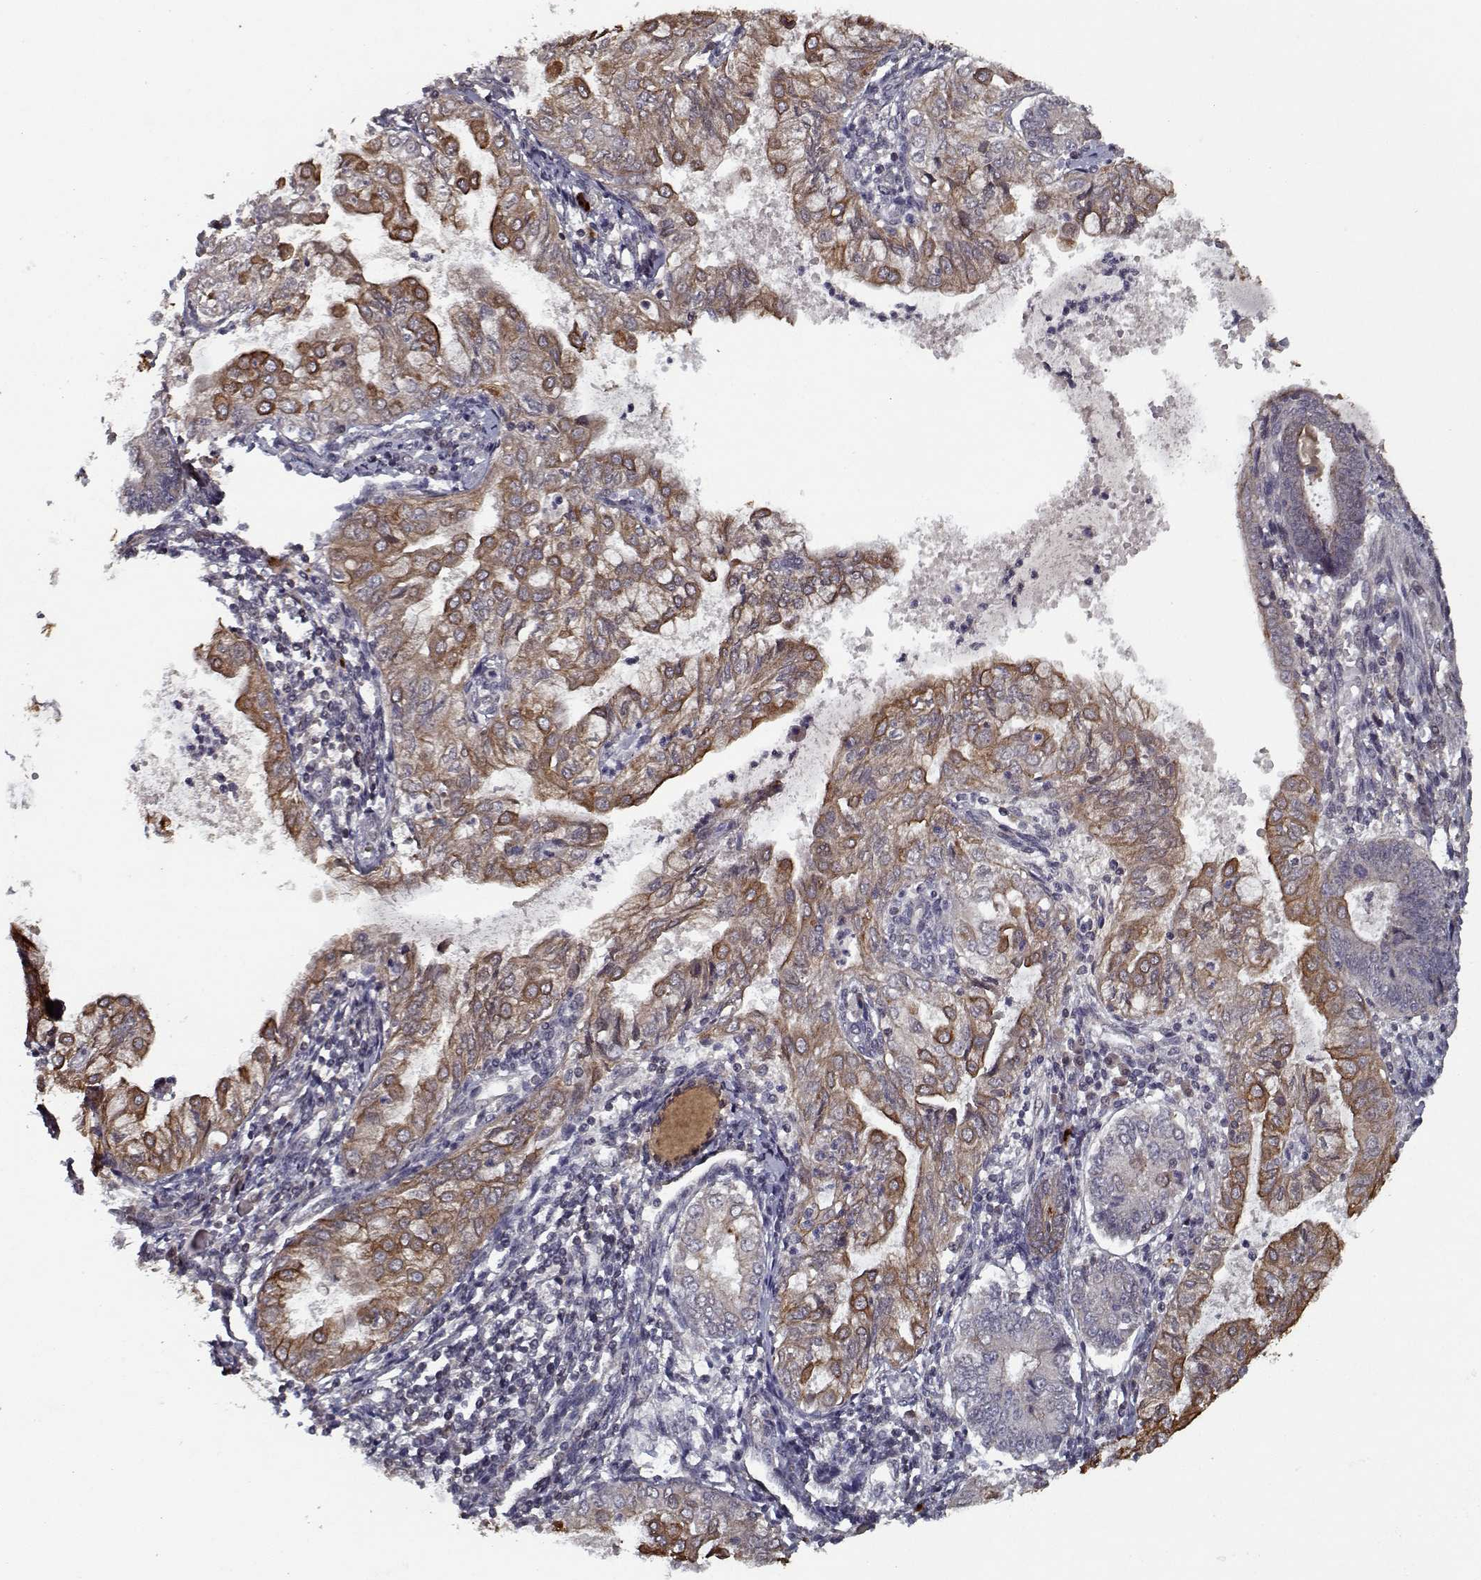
{"staining": {"intensity": "moderate", "quantity": "25%-75%", "location": "cytoplasmic/membranous"}, "tissue": "endometrial cancer", "cell_type": "Tumor cells", "image_type": "cancer", "snomed": [{"axis": "morphology", "description": "Adenocarcinoma, NOS"}, {"axis": "topography", "description": "Endometrium"}], "caption": "IHC micrograph of human endometrial cancer stained for a protein (brown), which displays medium levels of moderate cytoplasmic/membranous staining in about 25%-75% of tumor cells.", "gene": "NLK", "patient": {"sex": "female", "age": 68}}